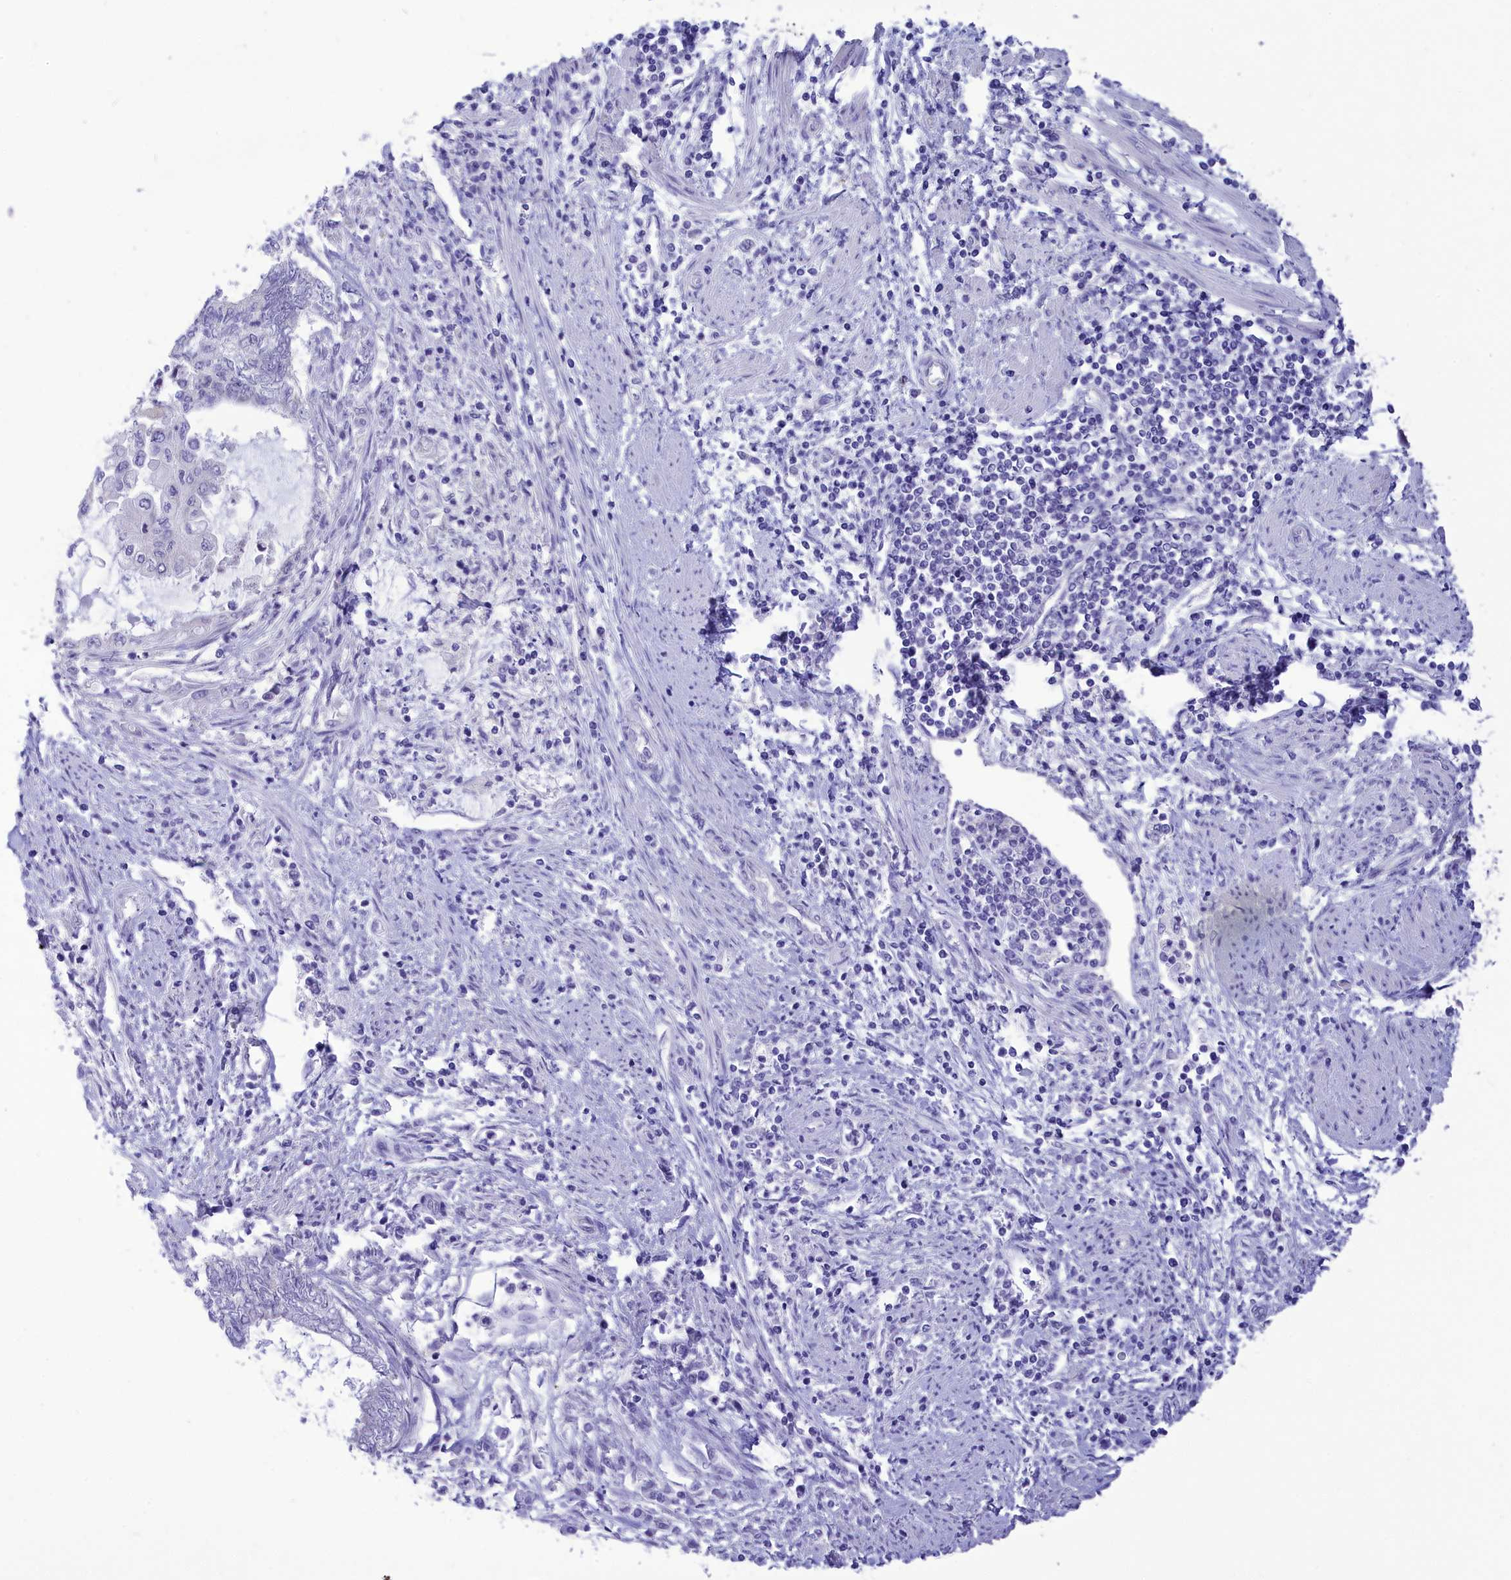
{"staining": {"intensity": "negative", "quantity": "none", "location": "none"}, "tissue": "endometrial cancer", "cell_type": "Tumor cells", "image_type": "cancer", "snomed": [{"axis": "morphology", "description": "Adenocarcinoma, NOS"}, {"axis": "topography", "description": "Uterus"}, {"axis": "topography", "description": "Endometrium"}], "caption": "Immunohistochemistry (IHC) micrograph of neoplastic tissue: human adenocarcinoma (endometrial) stained with DAB (3,3'-diaminobenzidine) reveals no significant protein positivity in tumor cells. (DAB (3,3'-diaminobenzidine) immunohistochemistry (IHC), high magnification).", "gene": "DCAF16", "patient": {"sex": "female", "age": 70}}